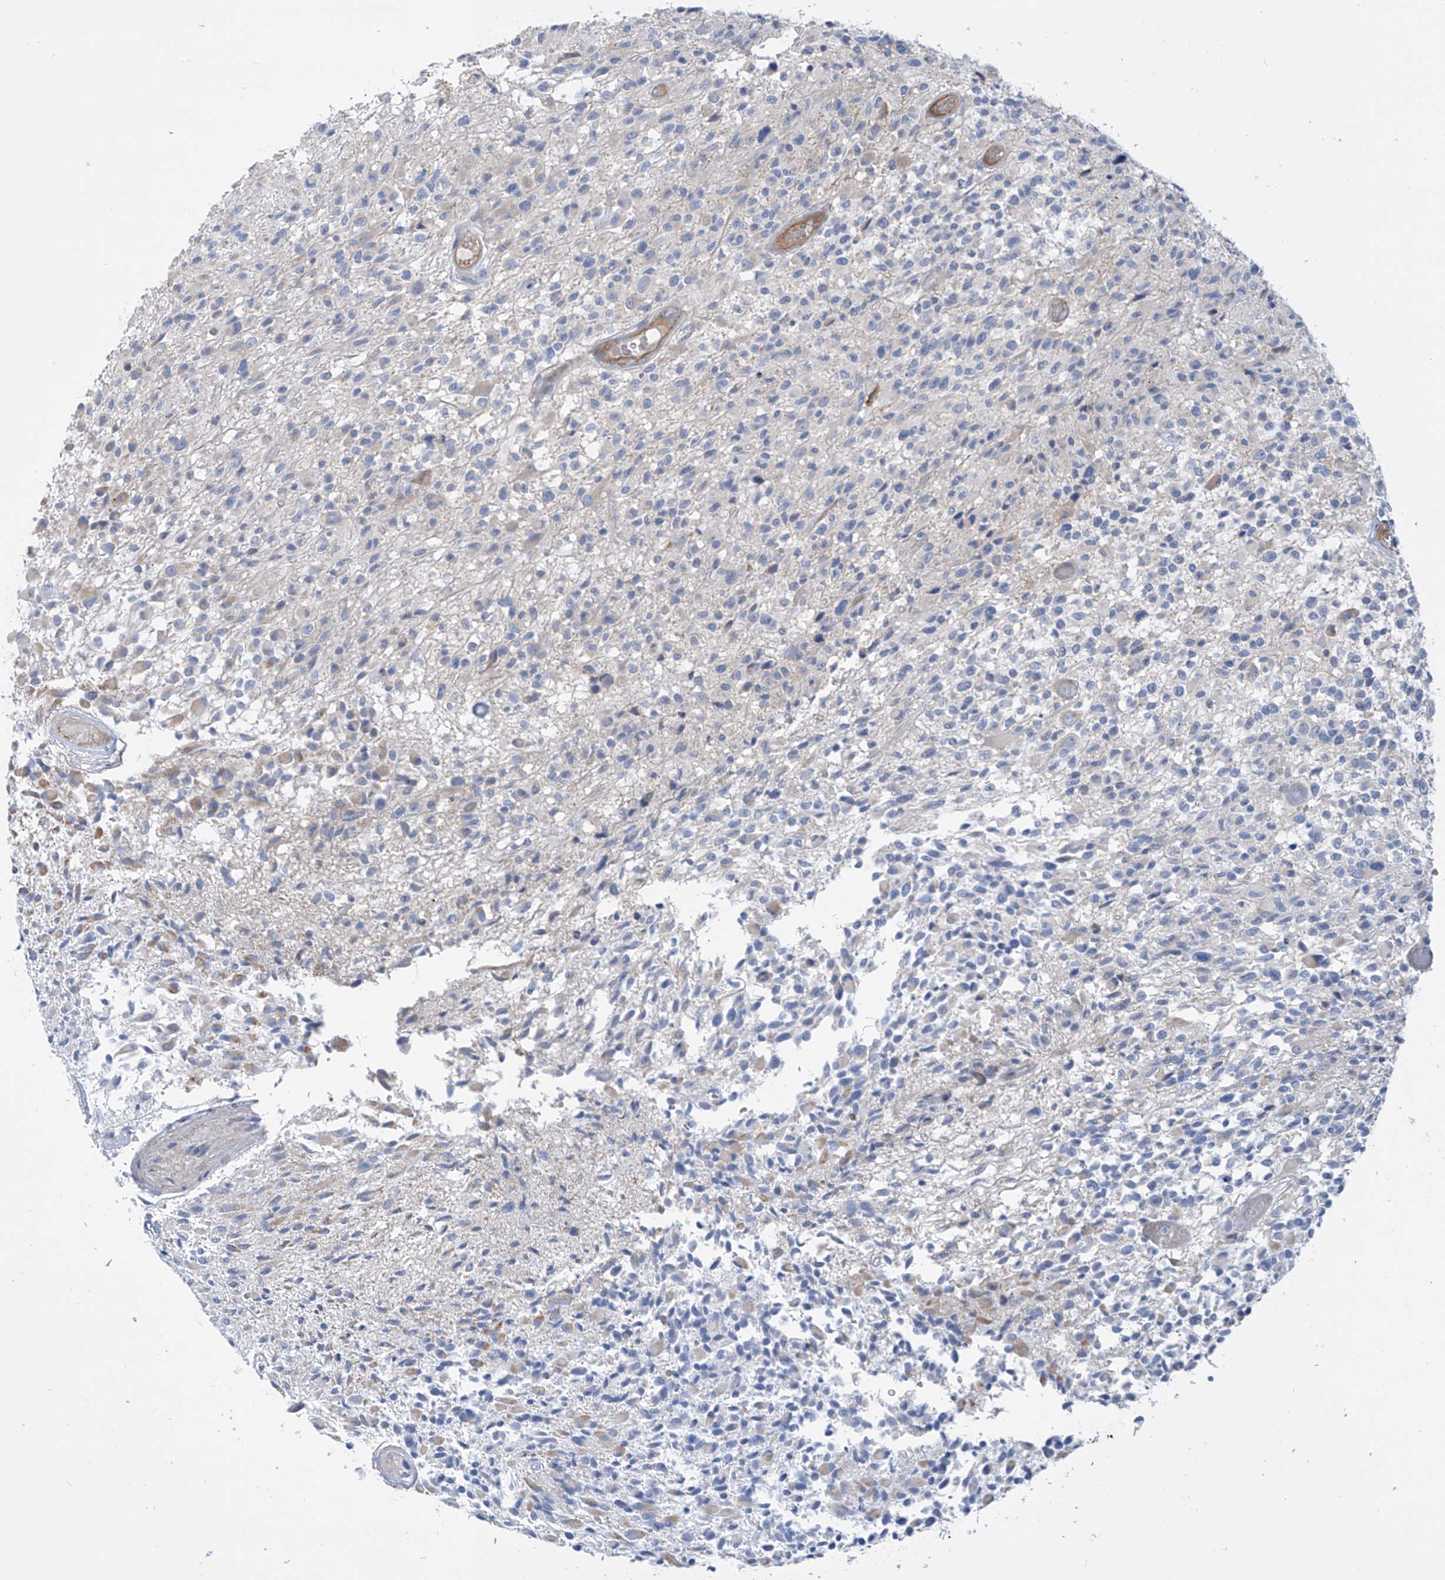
{"staining": {"intensity": "negative", "quantity": "none", "location": "none"}, "tissue": "glioma", "cell_type": "Tumor cells", "image_type": "cancer", "snomed": [{"axis": "morphology", "description": "Glioma, malignant, High grade"}, {"axis": "morphology", "description": "Glioblastoma, NOS"}, {"axis": "topography", "description": "Brain"}], "caption": "An immunohistochemistry histopathology image of glioma is shown. There is no staining in tumor cells of glioma. Brightfield microscopy of immunohistochemistry stained with DAB (brown) and hematoxylin (blue), captured at high magnification.", "gene": "TMEM209", "patient": {"sex": "male", "age": 60}}